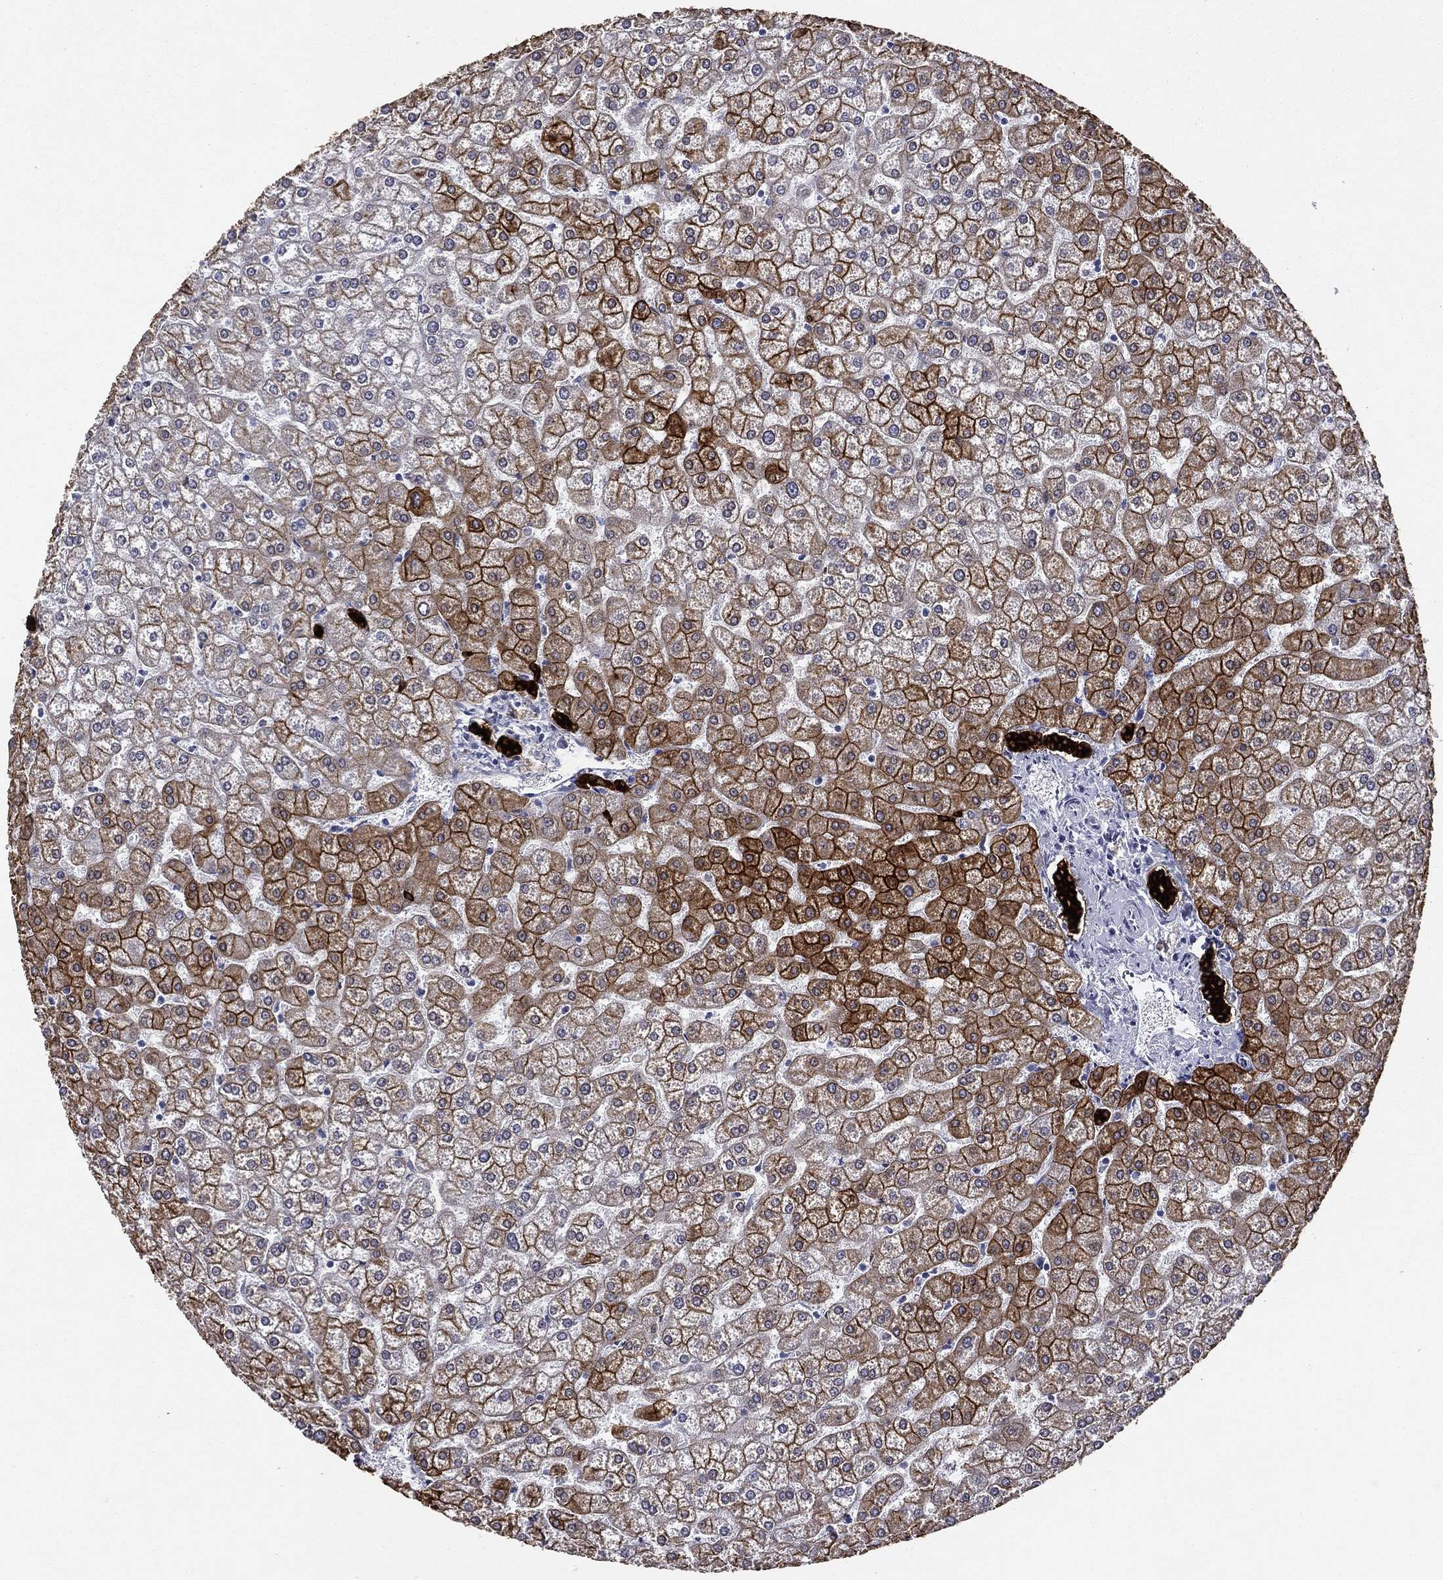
{"staining": {"intensity": "strong", "quantity": ">75%", "location": "cytoplasmic/membranous"}, "tissue": "liver", "cell_type": "Cholangiocytes", "image_type": "normal", "snomed": [{"axis": "morphology", "description": "Normal tissue, NOS"}, {"axis": "topography", "description": "Liver"}], "caption": "Cholangiocytes exhibit high levels of strong cytoplasmic/membranous positivity in about >75% of cells in unremarkable liver. (brown staining indicates protein expression, while blue staining denotes nuclei).", "gene": "KRT7", "patient": {"sex": "female", "age": 32}}